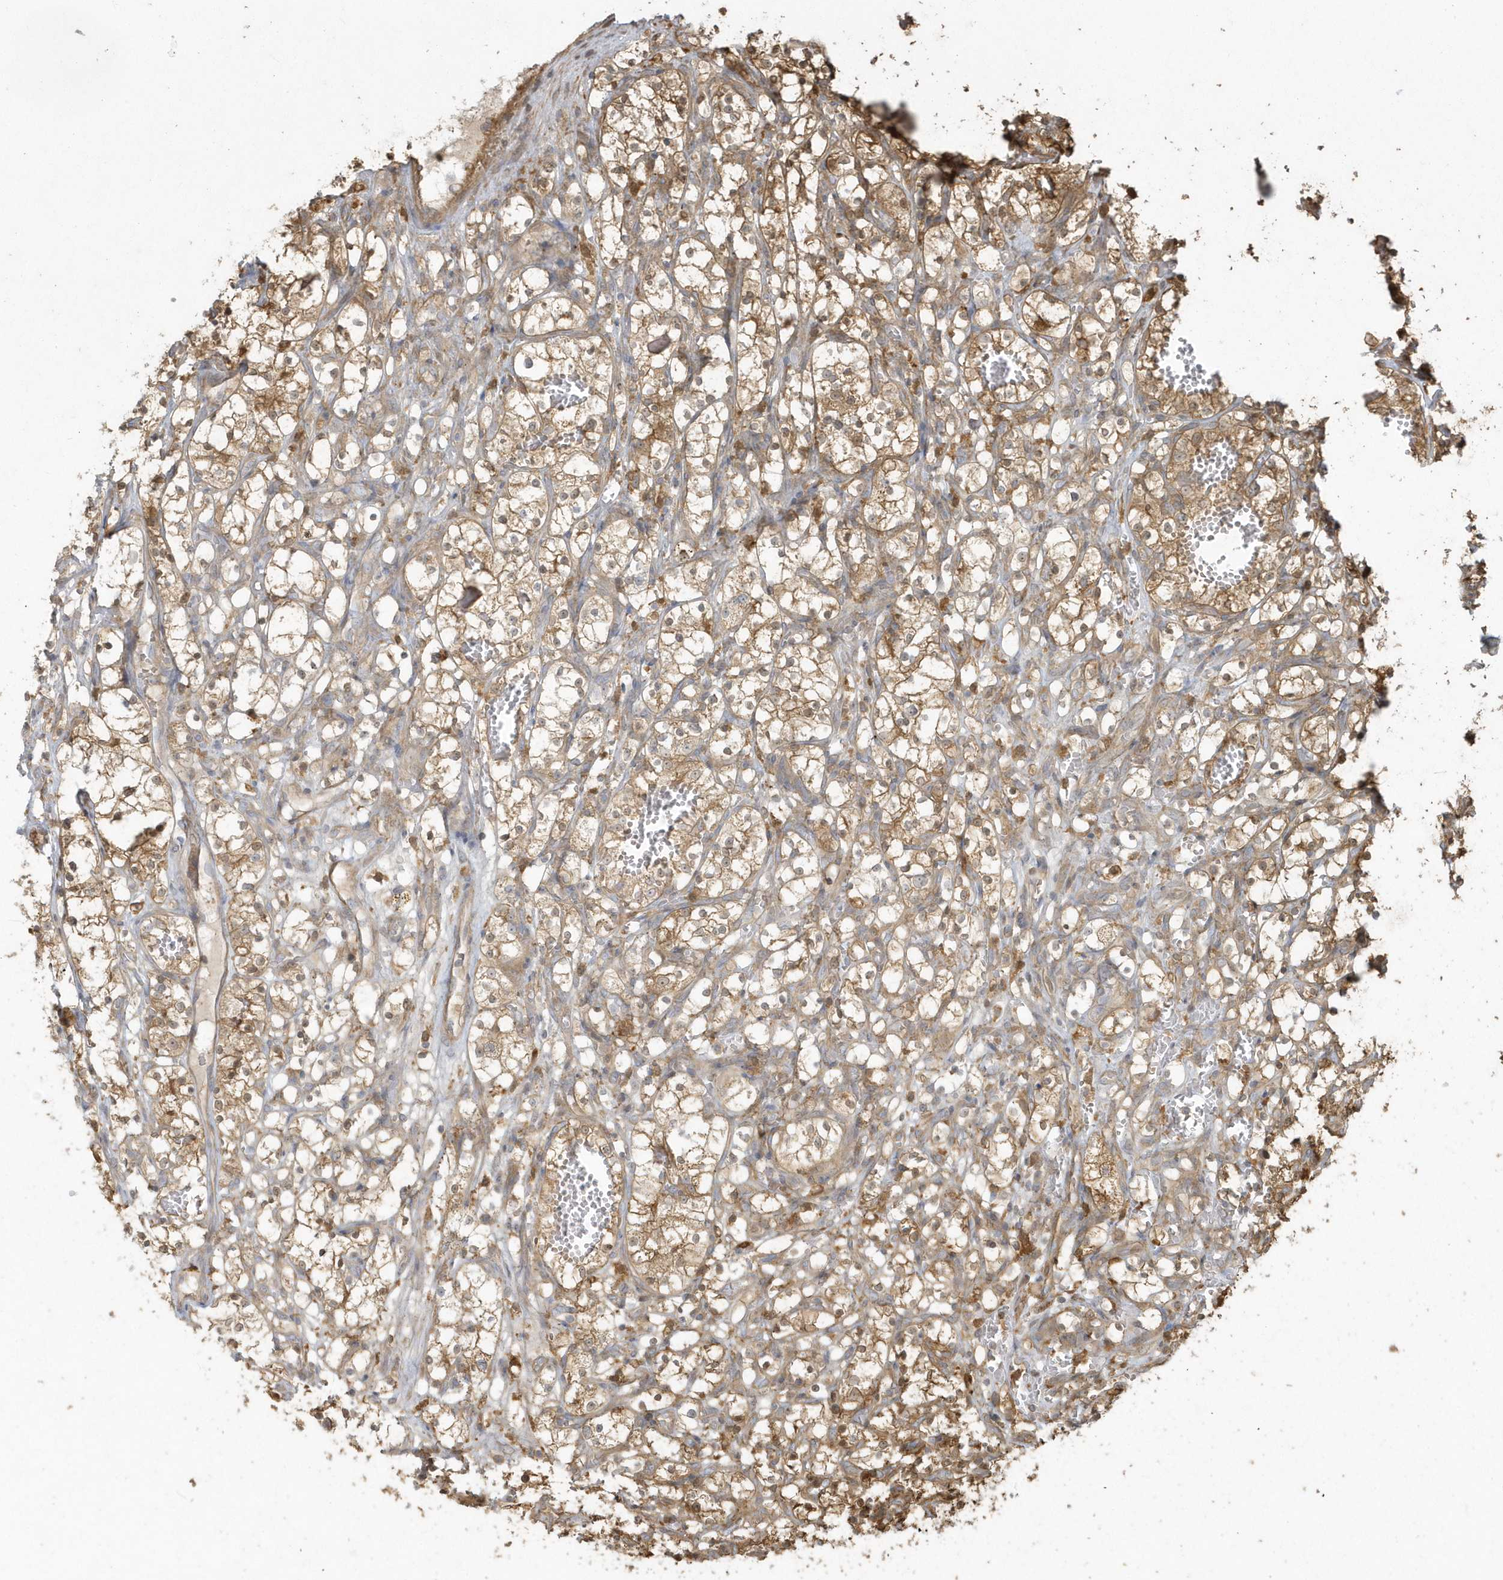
{"staining": {"intensity": "moderate", "quantity": ">75%", "location": "cytoplasmic/membranous"}, "tissue": "renal cancer", "cell_type": "Tumor cells", "image_type": "cancer", "snomed": [{"axis": "morphology", "description": "Adenocarcinoma, NOS"}, {"axis": "topography", "description": "Kidney"}], "caption": "Approximately >75% of tumor cells in adenocarcinoma (renal) display moderate cytoplasmic/membranous protein staining as visualized by brown immunohistochemical staining.", "gene": "HNMT", "patient": {"sex": "female", "age": 69}}